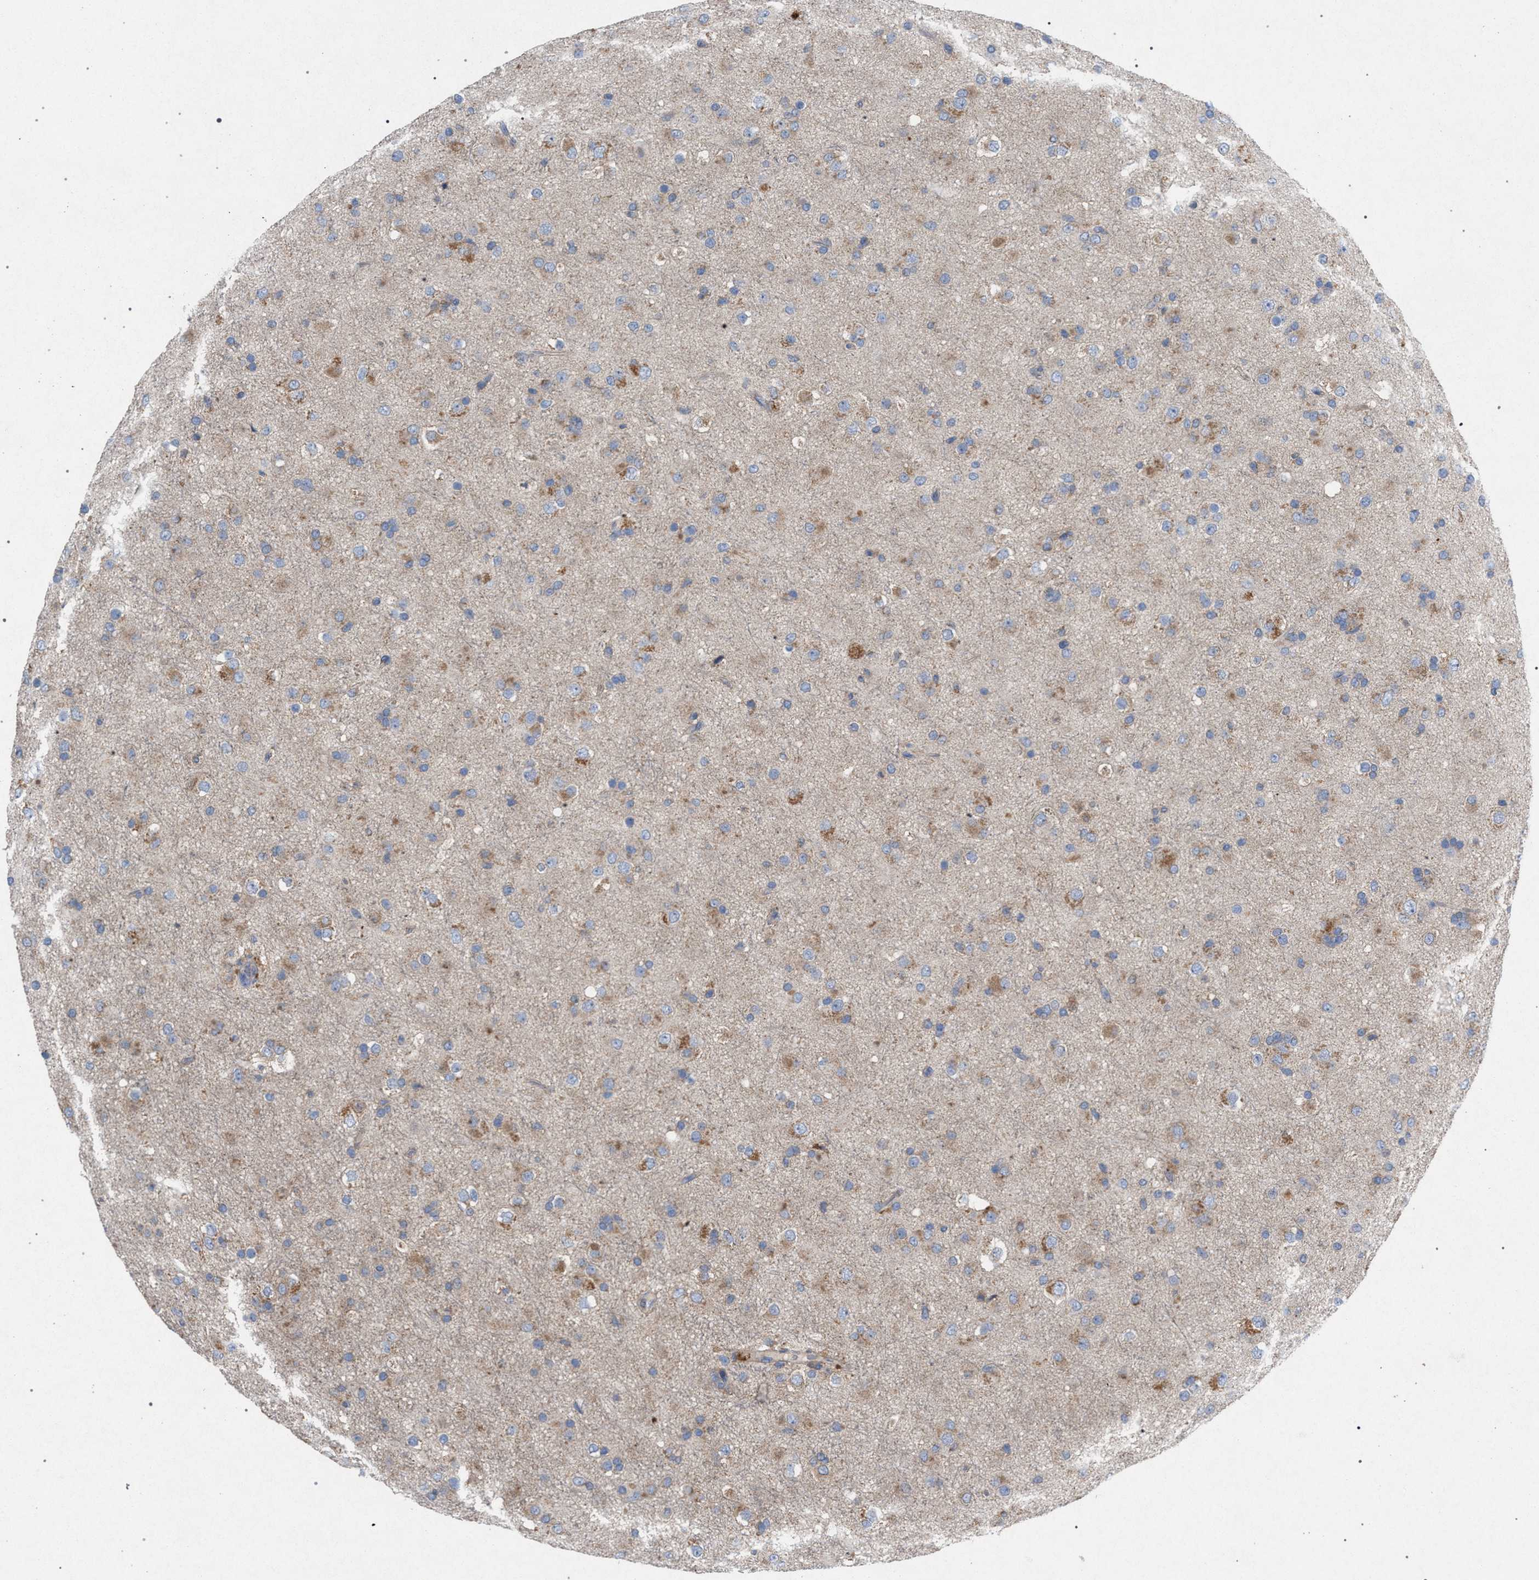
{"staining": {"intensity": "moderate", "quantity": "<25%", "location": "cytoplasmic/membranous"}, "tissue": "glioma", "cell_type": "Tumor cells", "image_type": "cancer", "snomed": [{"axis": "morphology", "description": "Glioma, malignant, Low grade"}, {"axis": "topography", "description": "Brain"}], "caption": "This is an image of immunohistochemistry (IHC) staining of glioma, which shows moderate expression in the cytoplasmic/membranous of tumor cells.", "gene": "VPS13A", "patient": {"sex": "male", "age": 65}}